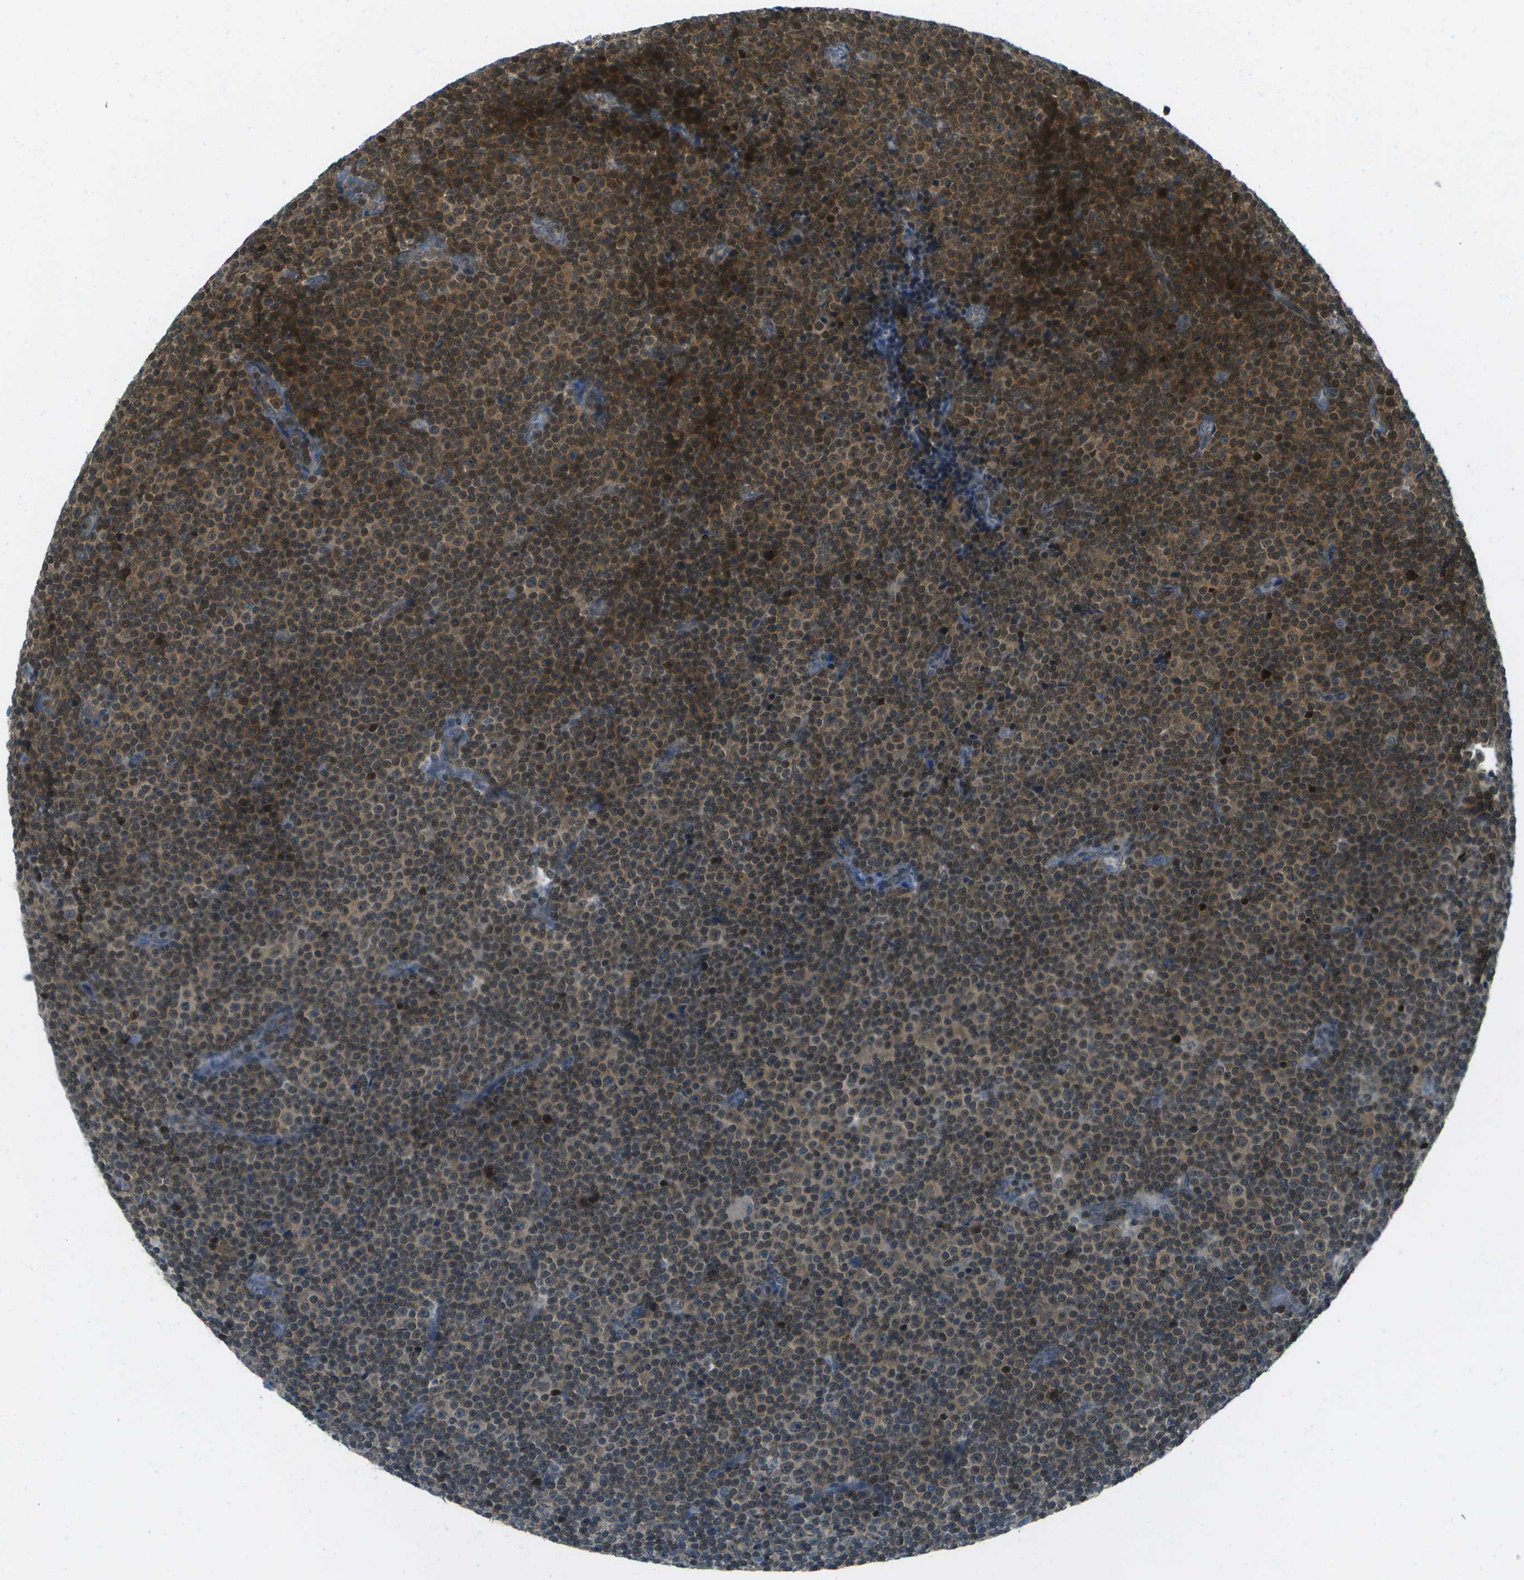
{"staining": {"intensity": "moderate", "quantity": ">75%", "location": "cytoplasmic/membranous,nuclear"}, "tissue": "lymphoma", "cell_type": "Tumor cells", "image_type": "cancer", "snomed": [{"axis": "morphology", "description": "Malignant lymphoma, non-Hodgkin's type, Low grade"}, {"axis": "topography", "description": "Lymph node"}], "caption": "IHC (DAB) staining of human malignant lymphoma, non-Hodgkin's type (low-grade) demonstrates moderate cytoplasmic/membranous and nuclear protein staining in about >75% of tumor cells.", "gene": "TMEM19", "patient": {"sex": "female", "age": 67}}